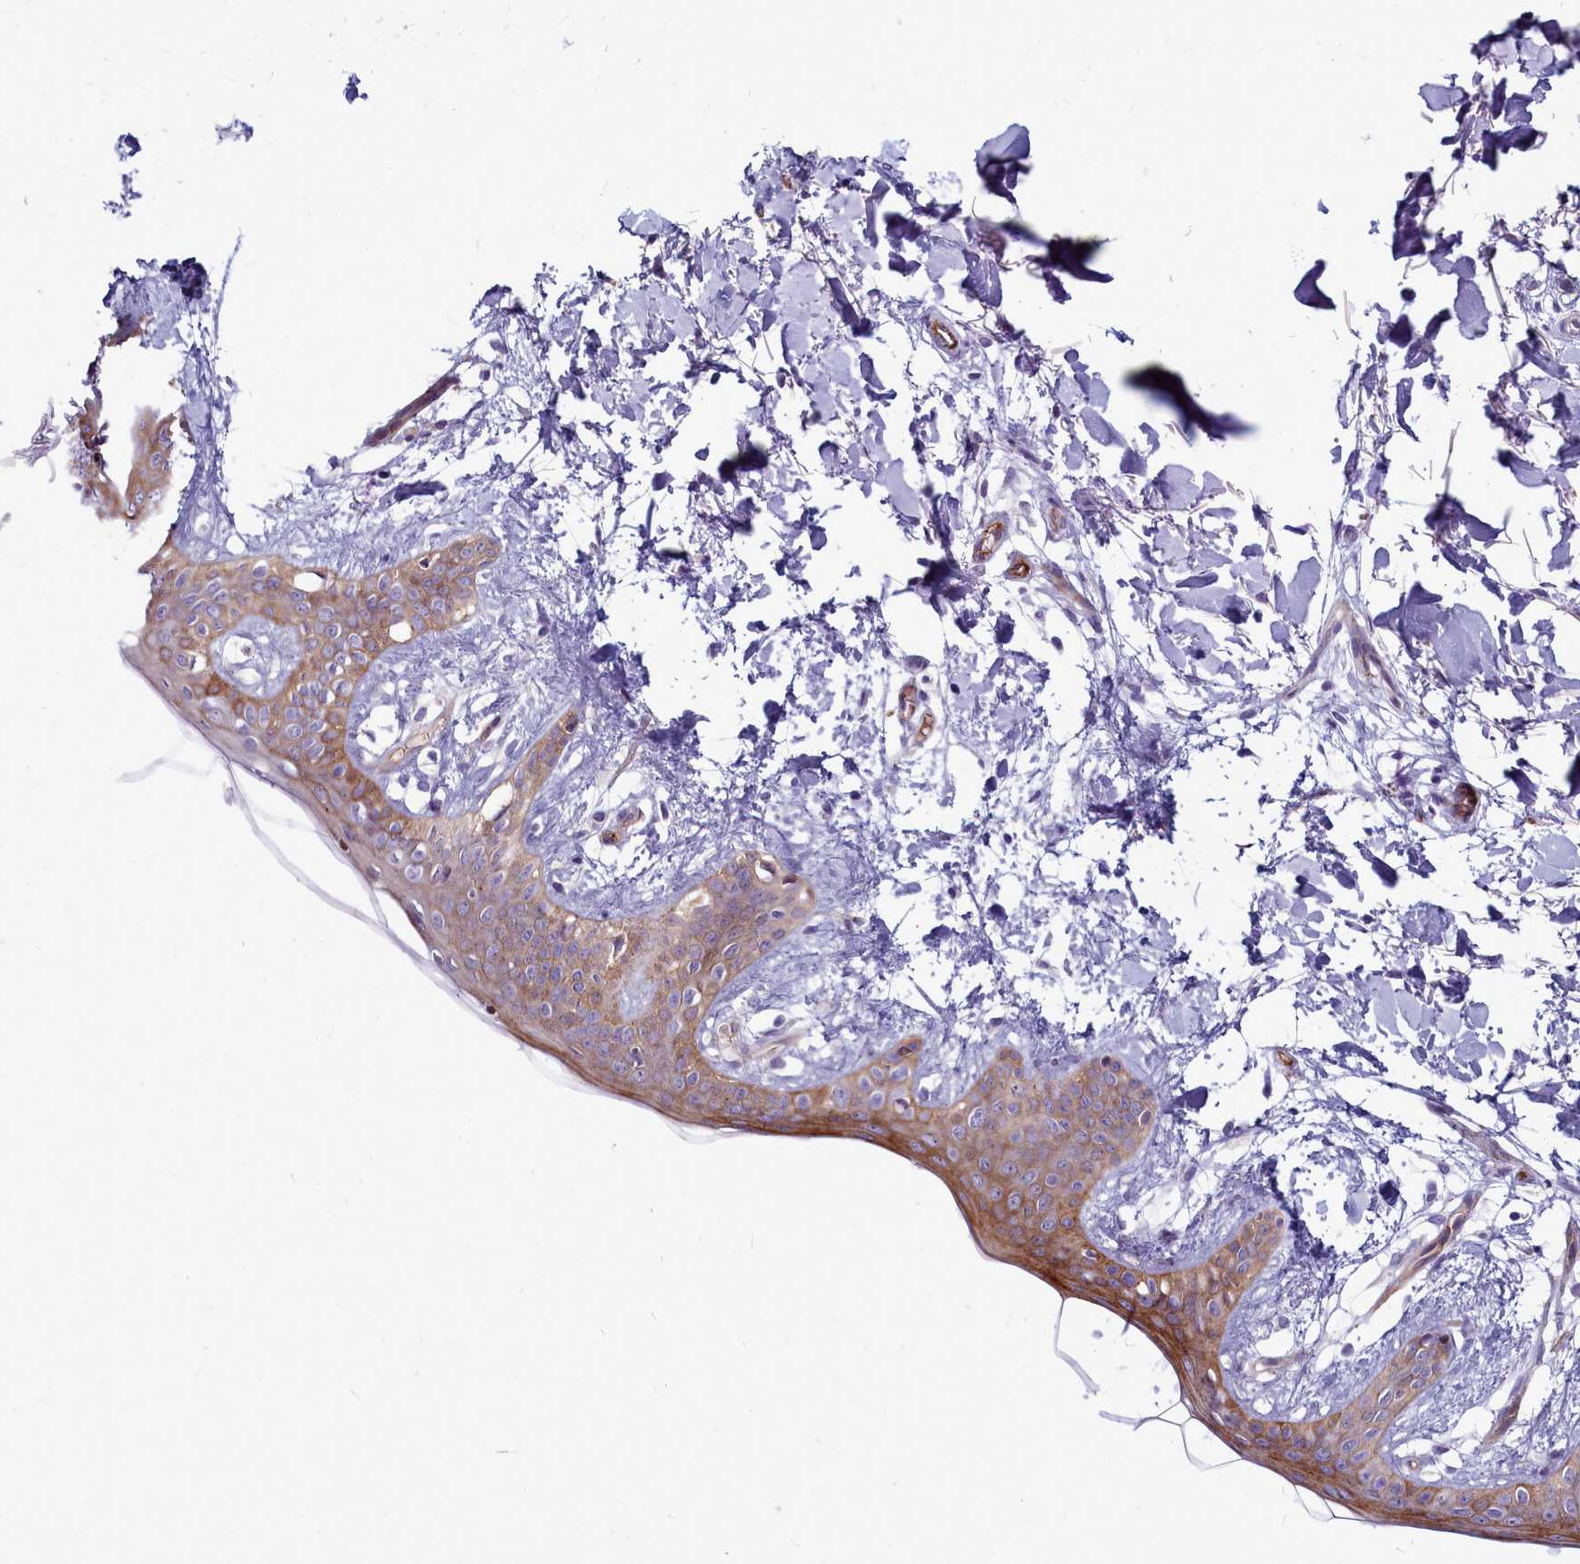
{"staining": {"intensity": "negative", "quantity": "none", "location": "none"}, "tissue": "skin", "cell_type": "Fibroblasts", "image_type": "normal", "snomed": [{"axis": "morphology", "description": "Normal tissue, NOS"}, {"axis": "topography", "description": "Skin"}], "caption": "Fibroblasts show no significant protein positivity in normal skin. Nuclei are stained in blue.", "gene": "TTC5", "patient": {"sex": "female", "age": 34}}